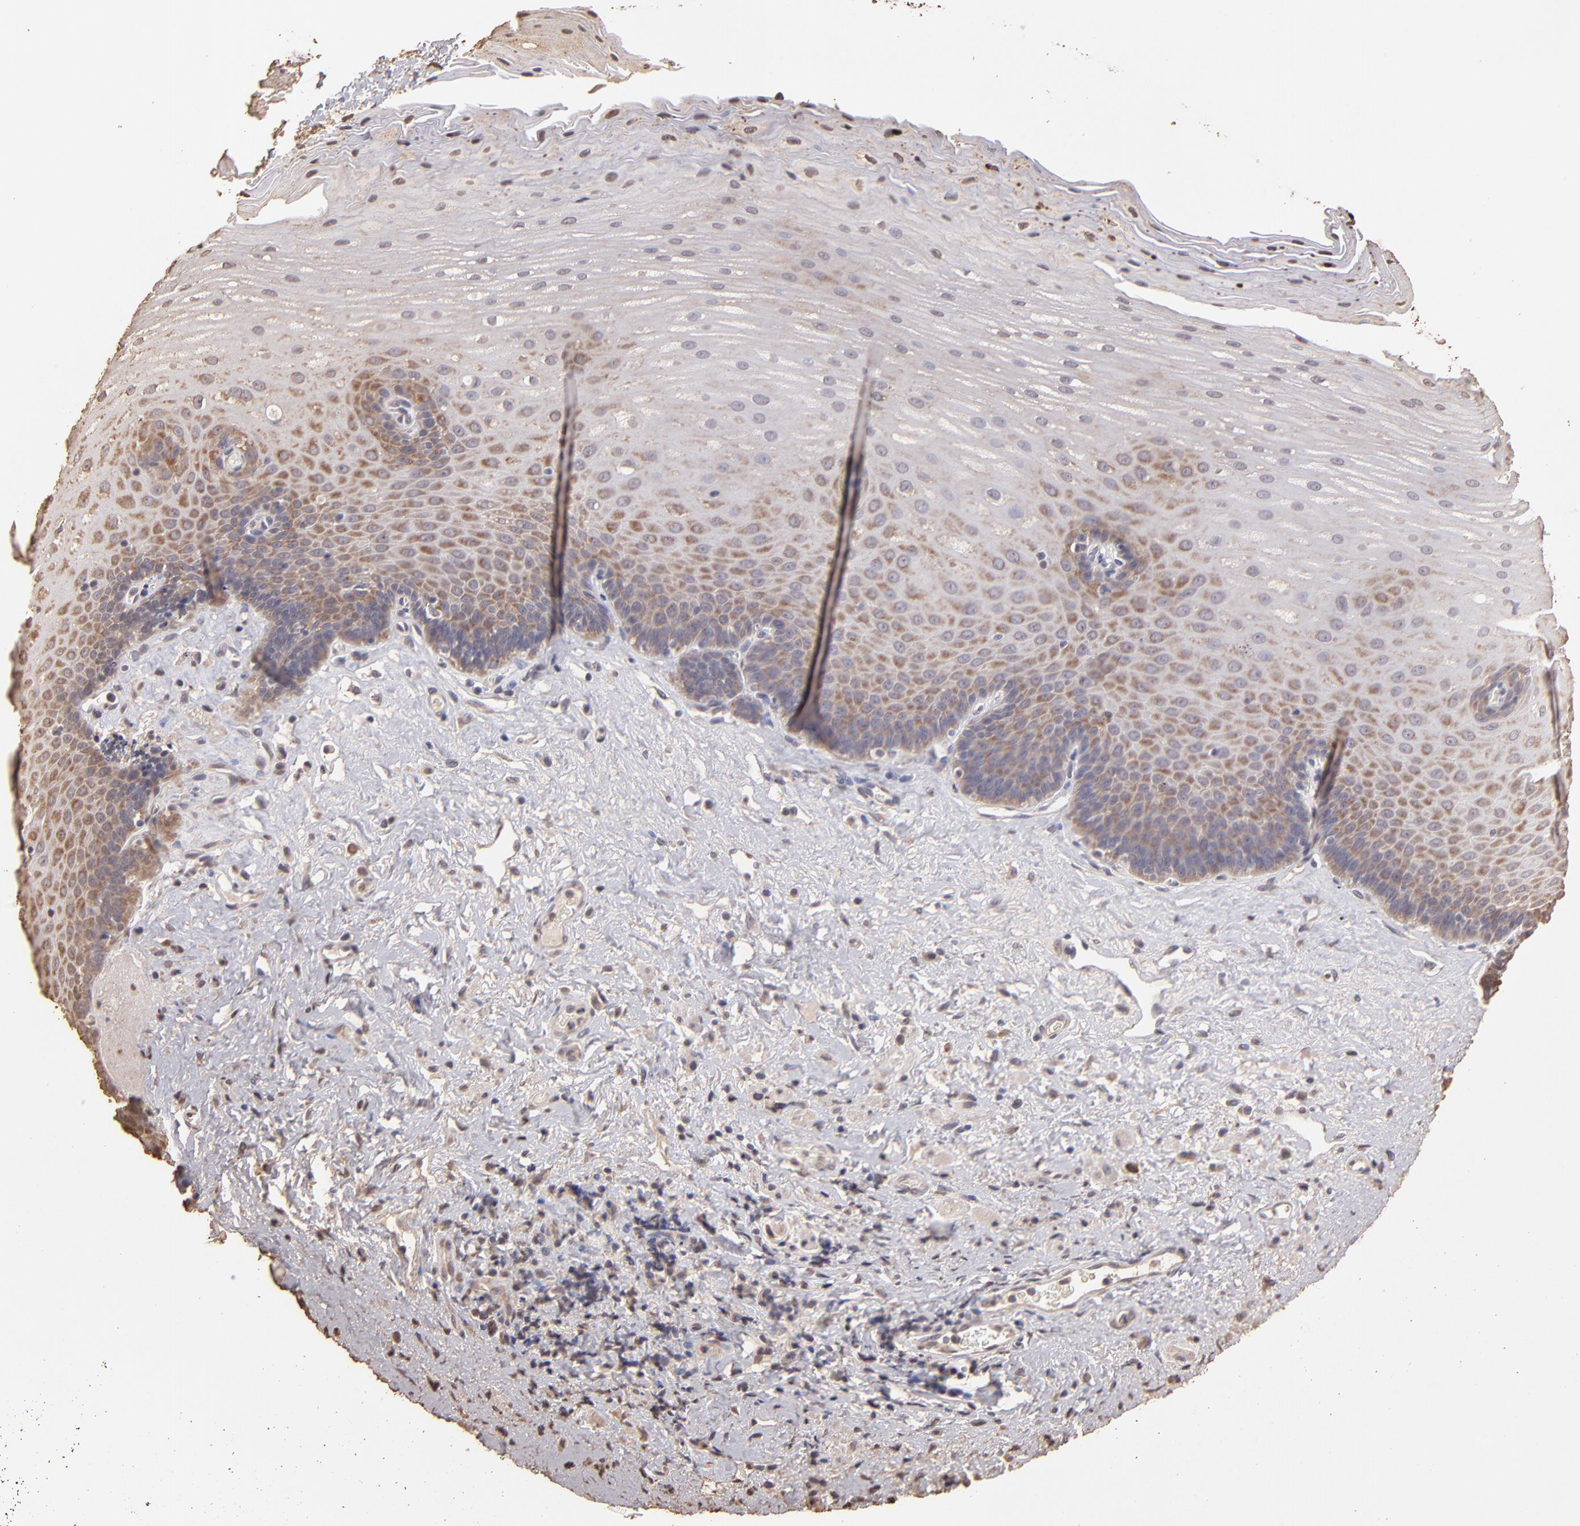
{"staining": {"intensity": "moderate", "quantity": "25%-75%", "location": "cytoplasmic/membranous"}, "tissue": "esophagus", "cell_type": "Squamous epithelial cells", "image_type": "normal", "snomed": [{"axis": "morphology", "description": "Normal tissue, NOS"}, {"axis": "topography", "description": "Esophagus"}], "caption": "Esophagus stained with DAB IHC displays medium levels of moderate cytoplasmic/membranous positivity in about 25%-75% of squamous epithelial cells. (Stains: DAB (3,3'-diaminobenzidine) in brown, nuclei in blue, Microscopy: brightfield microscopy at high magnification).", "gene": "OPHN1", "patient": {"sex": "male", "age": 62}}